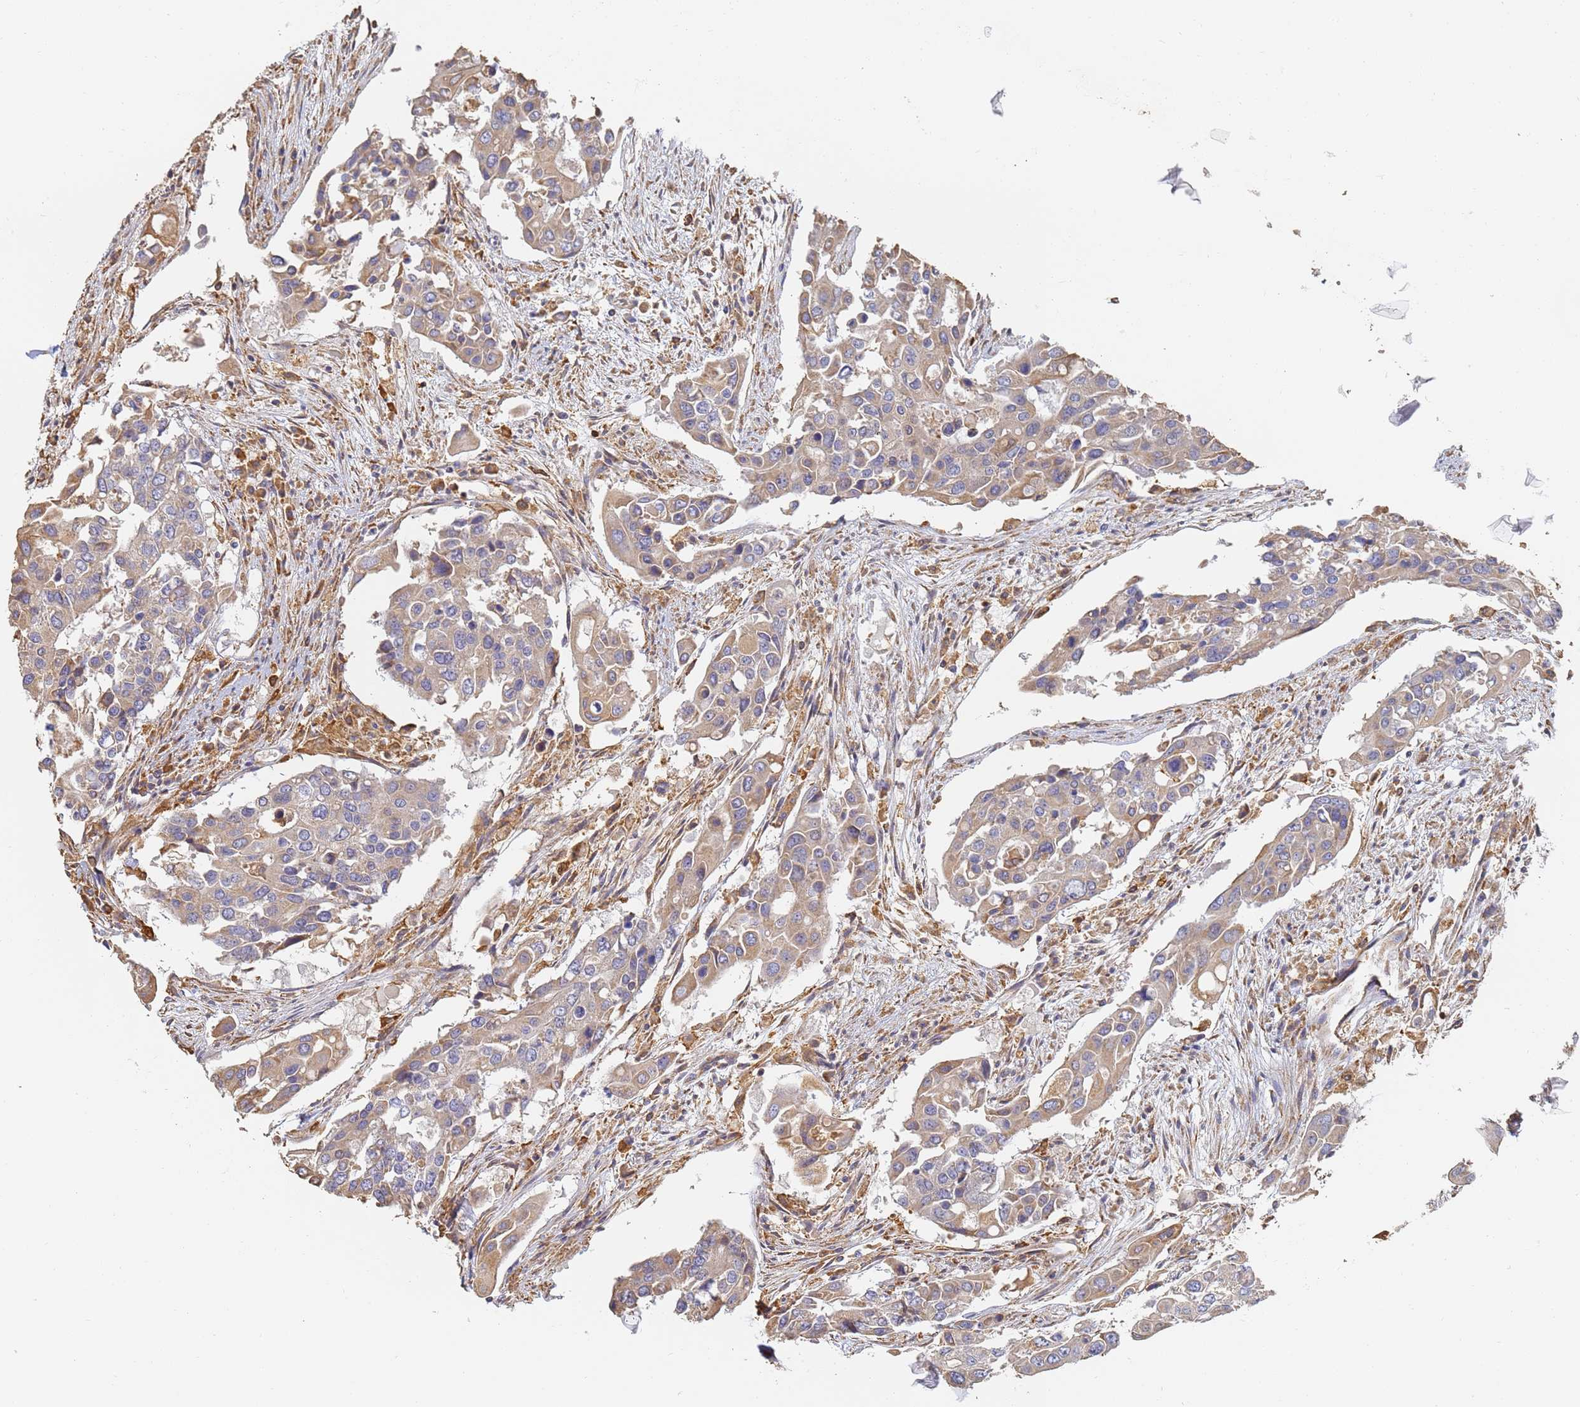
{"staining": {"intensity": "weak", "quantity": "25%-75%", "location": "cytoplasmic/membranous"}, "tissue": "colorectal cancer", "cell_type": "Tumor cells", "image_type": "cancer", "snomed": [{"axis": "morphology", "description": "Adenocarcinoma, NOS"}, {"axis": "topography", "description": "Colon"}], "caption": "This image exhibits immunohistochemistry (IHC) staining of human colorectal cancer, with low weak cytoplasmic/membranous staining in about 25%-75% of tumor cells.", "gene": "BIN2", "patient": {"sex": "male", "age": 77}}